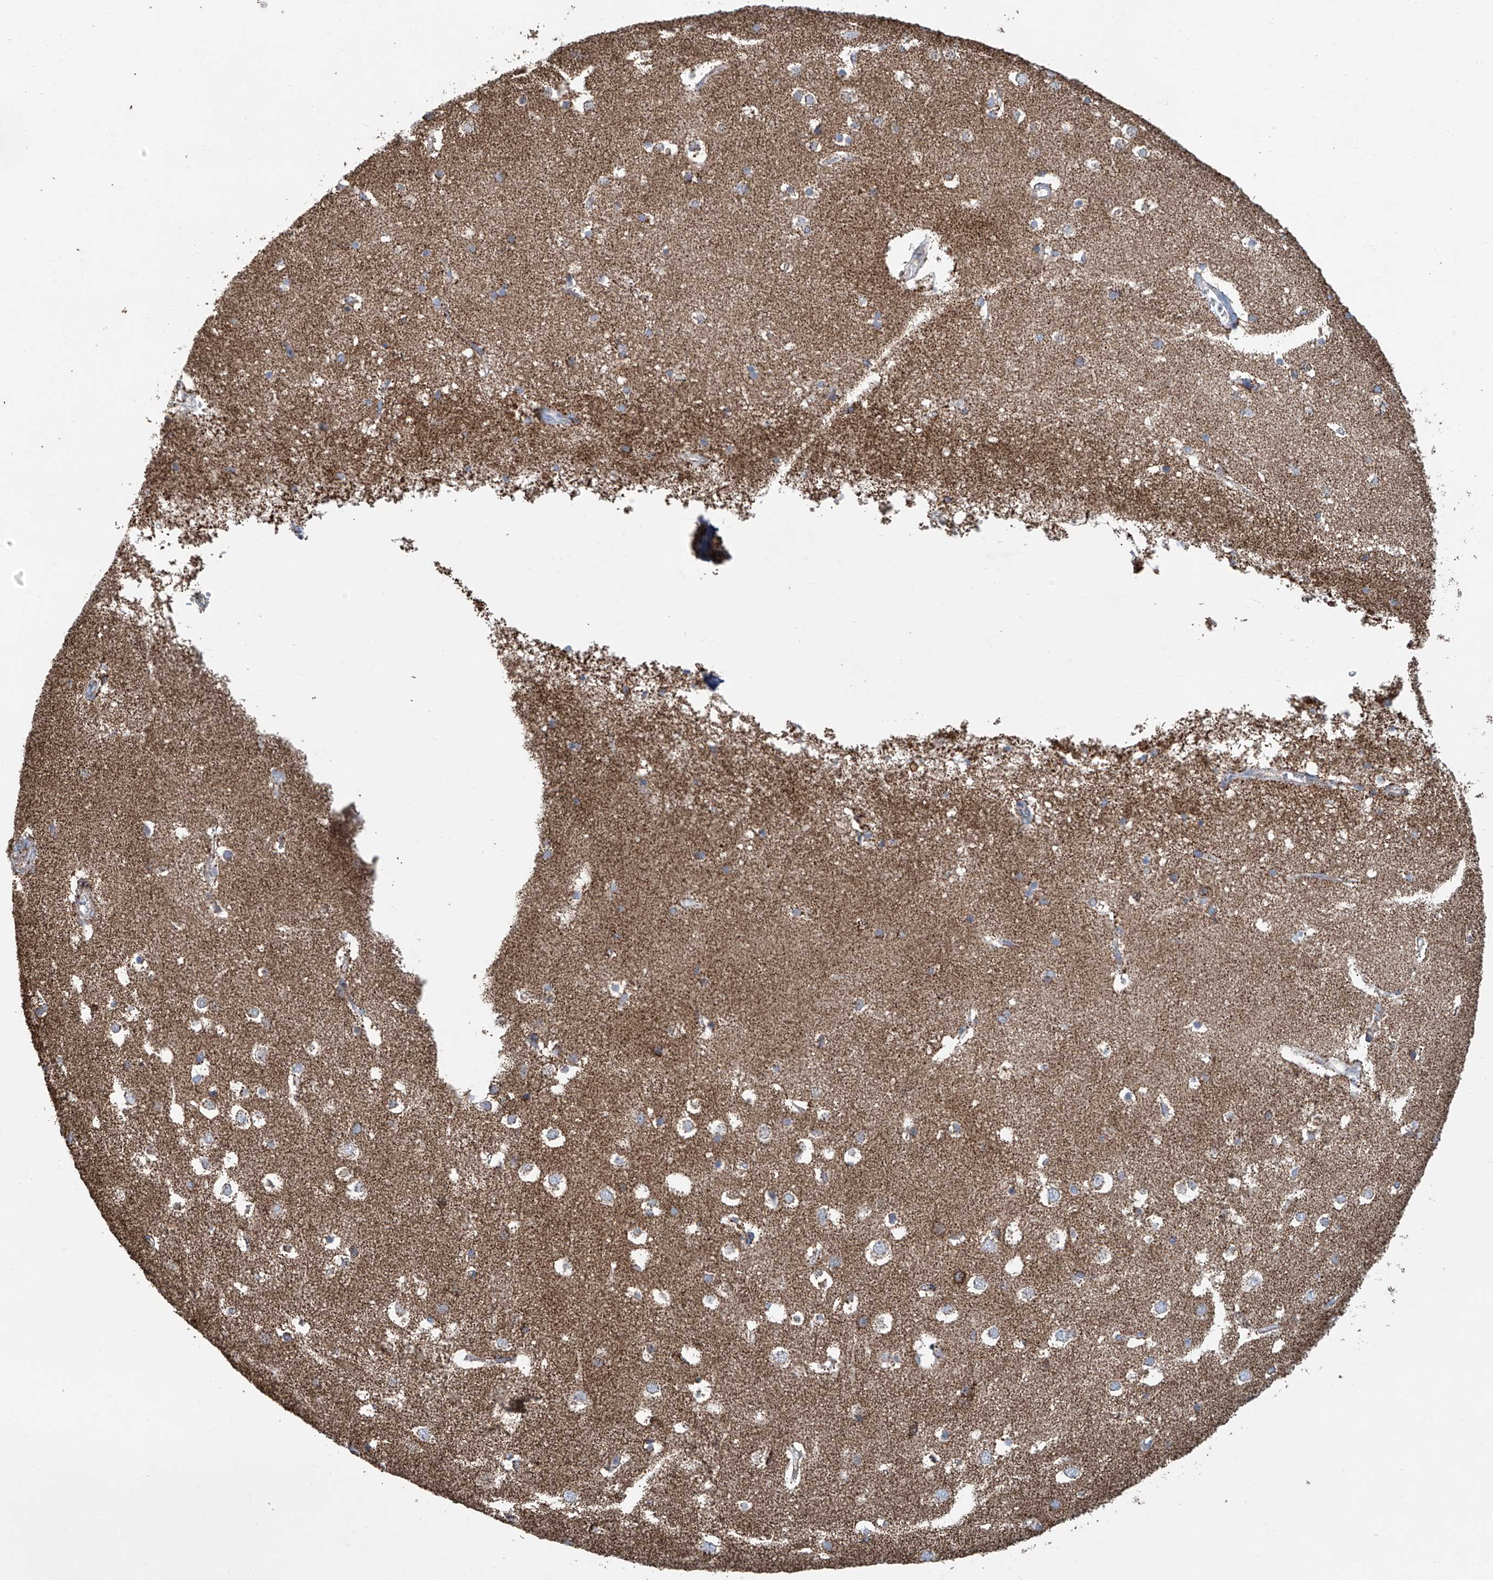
{"staining": {"intensity": "weak", "quantity": ">75%", "location": "cytoplasmic/membranous"}, "tissue": "cerebral cortex", "cell_type": "Endothelial cells", "image_type": "normal", "snomed": [{"axis": "morphology", "description": "Normal tissue, NOS"}, {"axis": "topography", "description": "Cerebral cortex"}], "caption": "Cerebral cortex stained with DAB IHC shows low levels of weak cytoplasmic/membranous positivity in approximately >75% of endothelial cells. Immunohistochemistry stains the protein of interest in brown and the nuclei are stained blue.", "gene": "MCL1", "patient": {"sex": "male", "age": 54}}